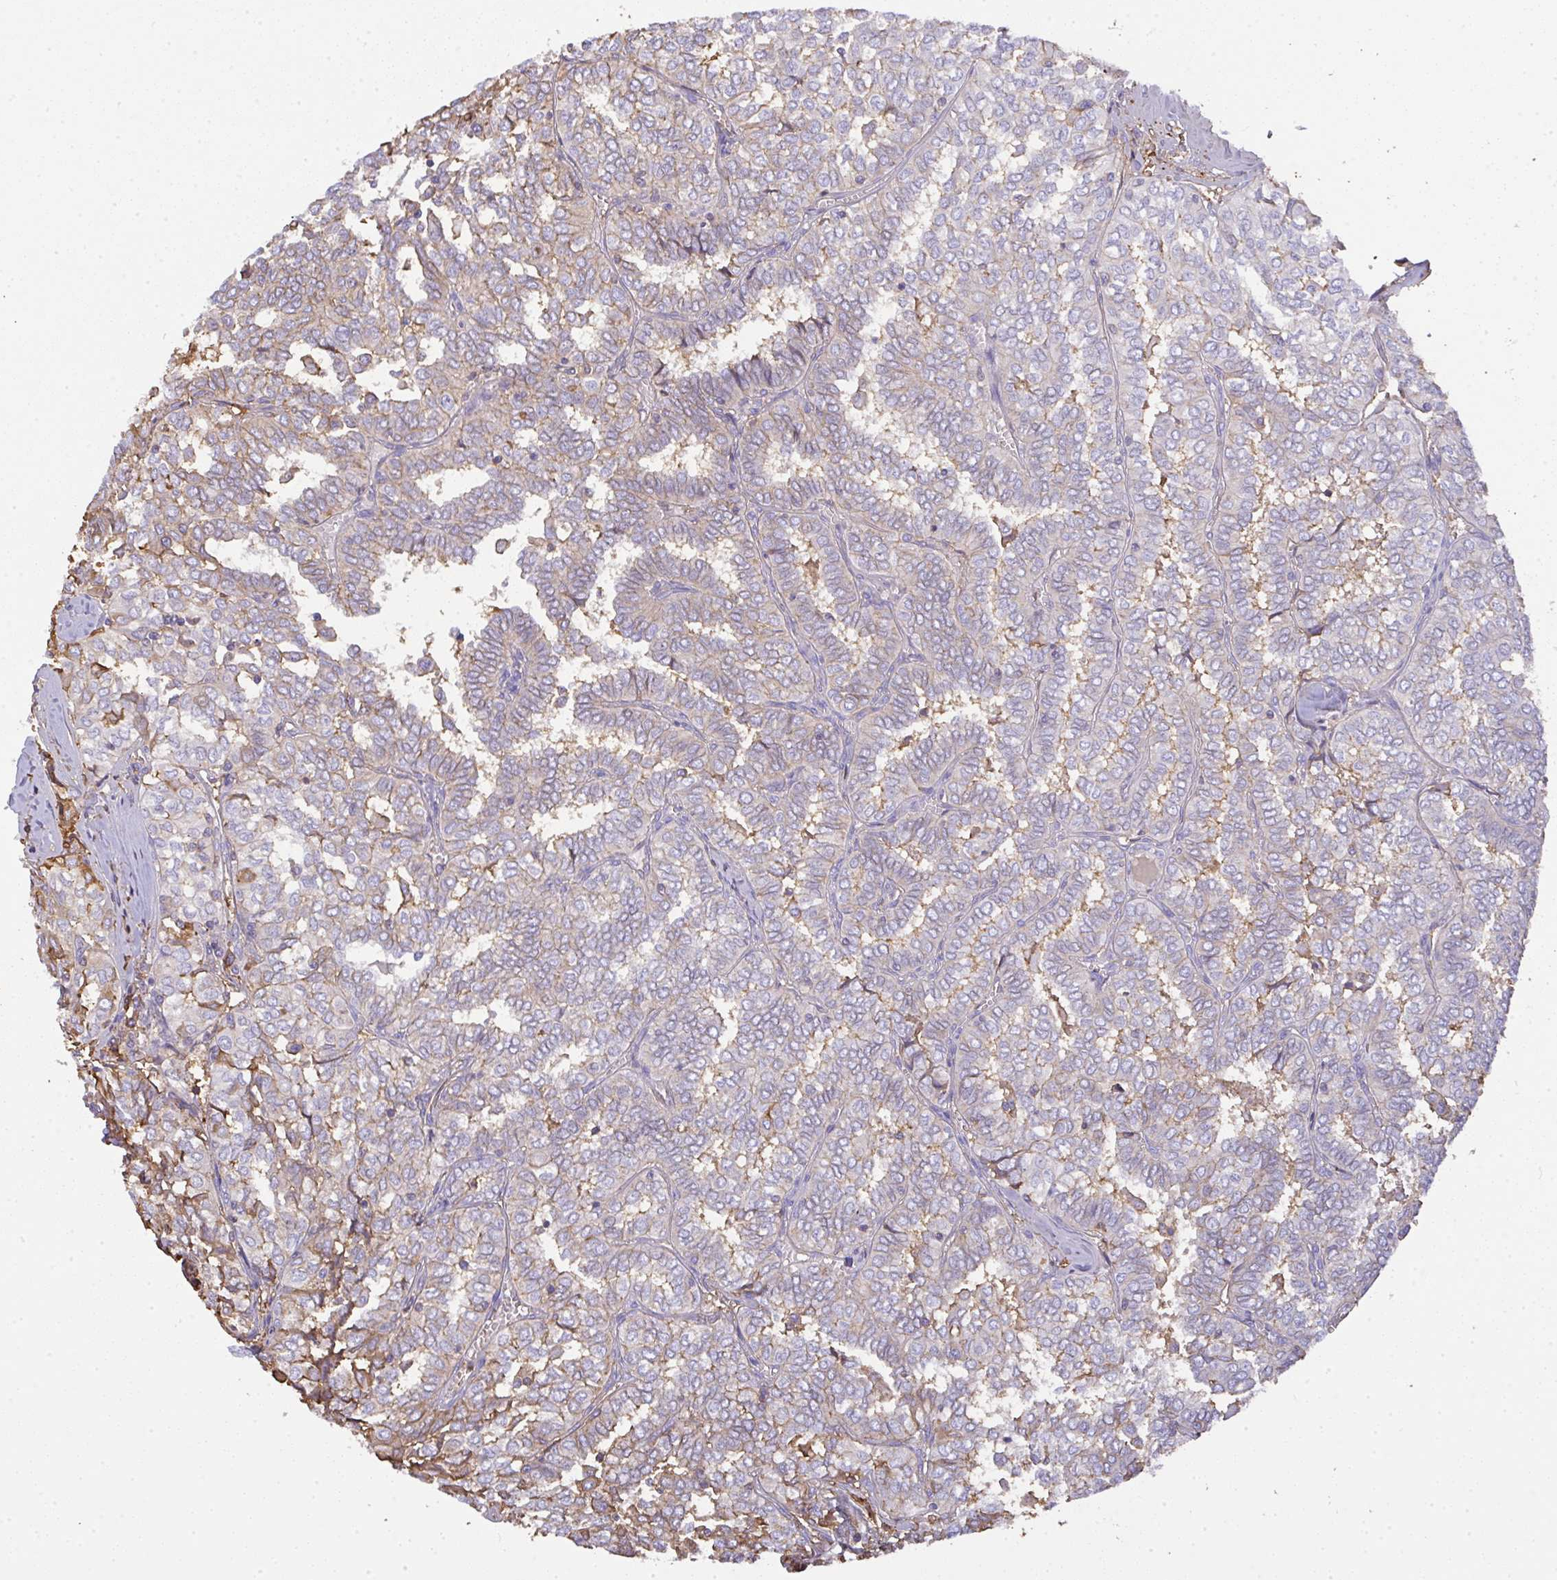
{"staining": {"intensity": "negative", "quantity": "none", "location": "none"}, "tissue": "thyroid cancer", "cell_type": "Tumor cells", "image_type": "cancer", "snomed": [{"axis": "morphology", "description": "Papillary adenocarcinoma, NOS"}, {"axis": "topography", "description": "Thyroid gland"}], "caption": "Human thyroid cancer (papillary adenocarcinoma) stained for a protein using immunohistochemistry (IHC) reveals no expression in tumor cells.", "gene": "SMYD5", "patient": {"sex": "female", "age": 30}}